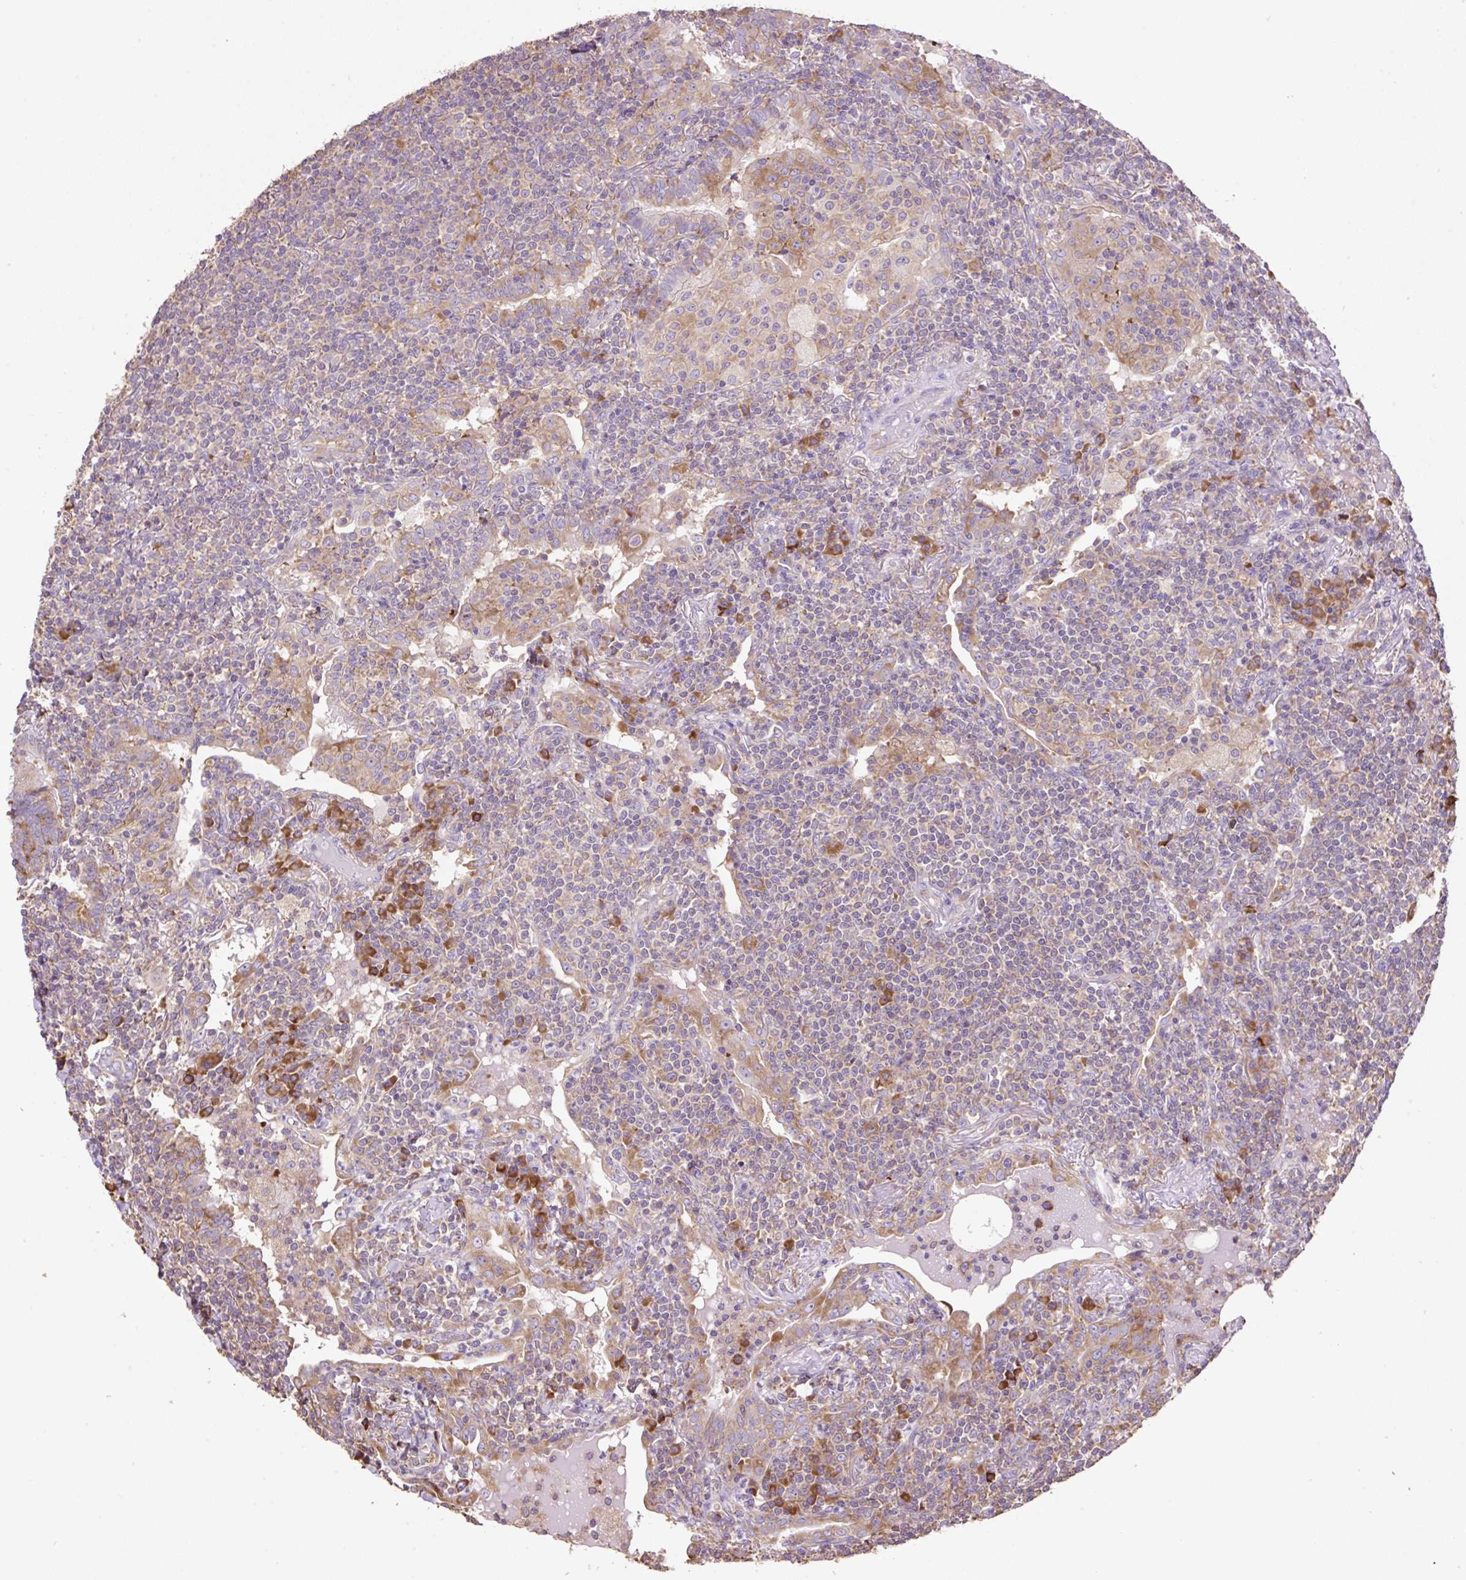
{"staining": {"intensity": "moderate", "quantity": "<25%", "location": "cytoplasmic/membranous"}, "tissue": "lymphoma", "cell_type": "Tumor cells", "image_type": "cancer", "snomed": [{"axis": "morphology", "description": "Malignant lymphoma, non-Hodgkin's type, Low grade"}, {"axis": "topography", "description": "Lung"}], "caption": "Protein staining of lymphoma tissue exhibits moderate cytoplasmic/membranous staining in about <25% of tumor cells. The staining is performed using DAB (3,3'-diaminobenzidine) brown chromogen to label protein expression. The nuclei are counter-stained blue using hematoxylin.", "gene": "RPS23", "patient": {"sex": "female", "age": 71}}